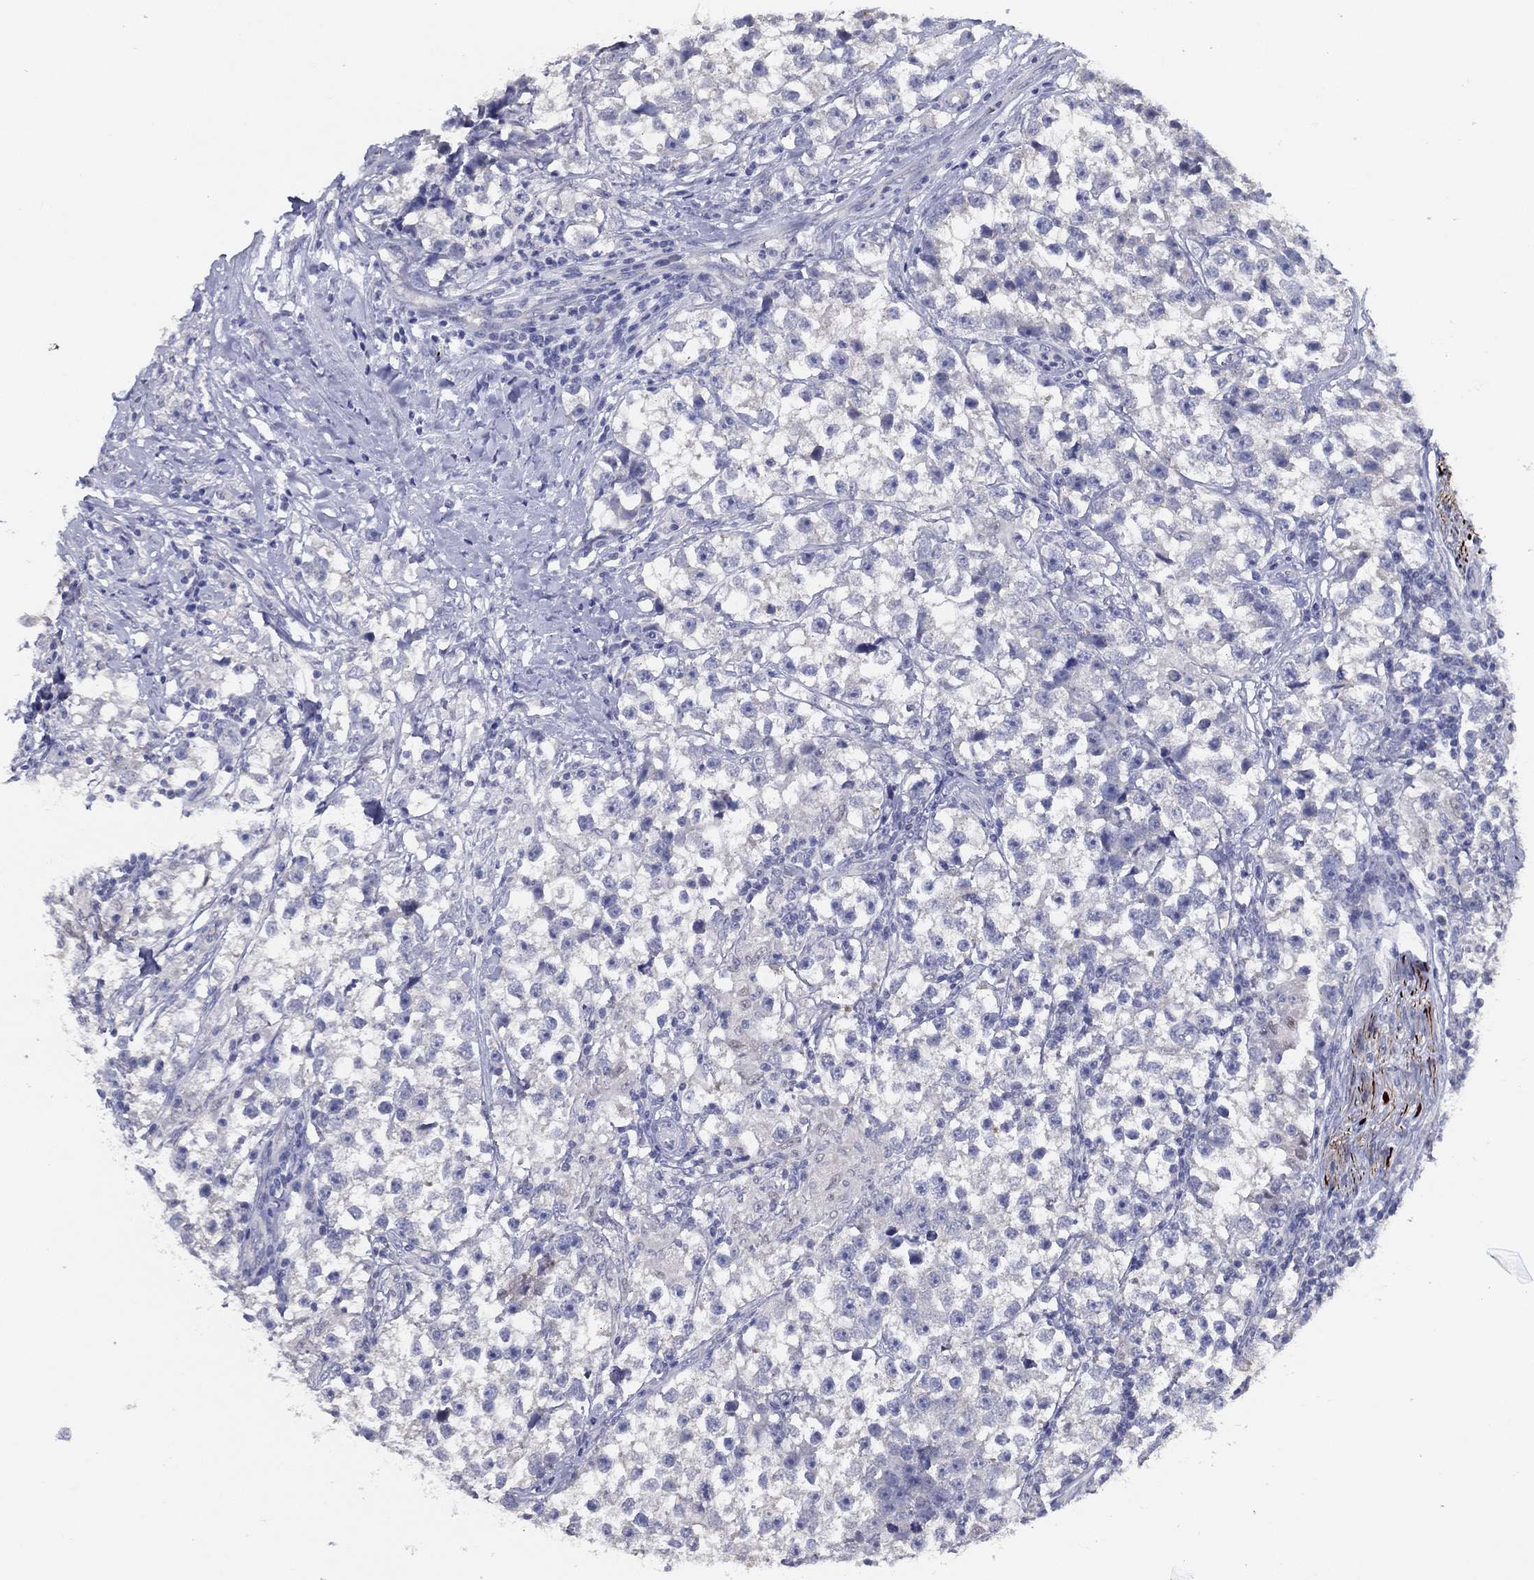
{"staining": {"intensity": "negative", "quantity": "none", "location": "none"}, "tissue": "testis cancer", "cell_type": "Tumor cells", "image_type": "cancer", "snomed": [{"axis": "morphology", "description": "Seminoma, NOS"}, {"axis": "topography", "description": "Testis"}], "caption": "High magnification brightfield microscopy of seminoma (testis) stained with DAB (3,3'-diaminobenzidine) (brown) and counterstained with hematoxylin (blue): tumor cells show no significant expression.", "gene": "SLC13A4", "patient": {"sex": "male", "age": 46}}